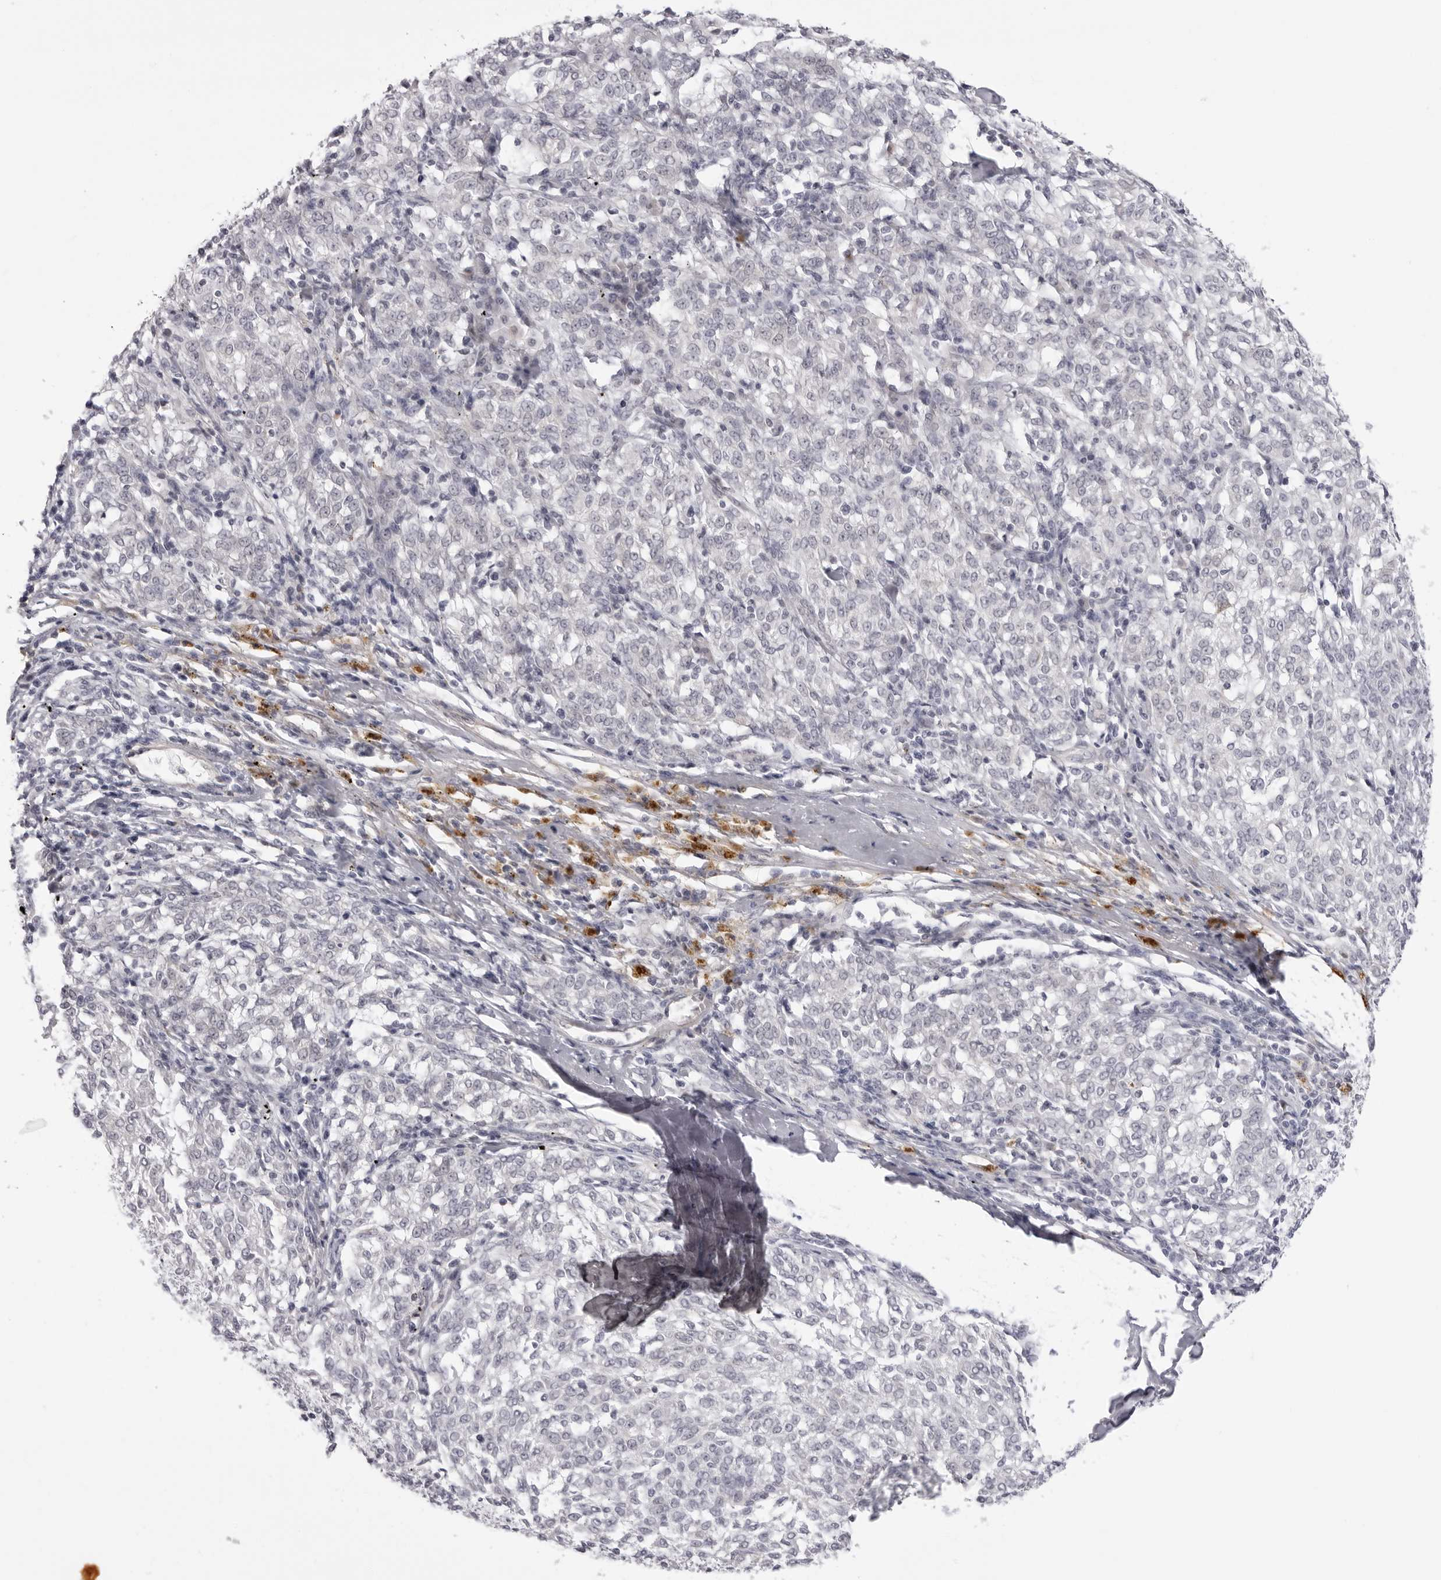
{"staining": {"intensity": "negative", "quantity": "none", "location": "none"}, "tissue": "melanoma", "cell_type": "Tumor cells", "image_type": "cancer", "snomed": [{"axis": "morphology", "description": "Malignant melanoma, NOS"}, {"axis": "topography", "description": "Skin"}], "caption": "Tumor cells show no significant positivity in melanoma. Brightfield microscopy of immunohistochemistry stained with DAB (brown) and hematoxylin (blue), captured at high magnification.", "gene": "SUGCT", "patient": {"sex": "female", "age": 72}}